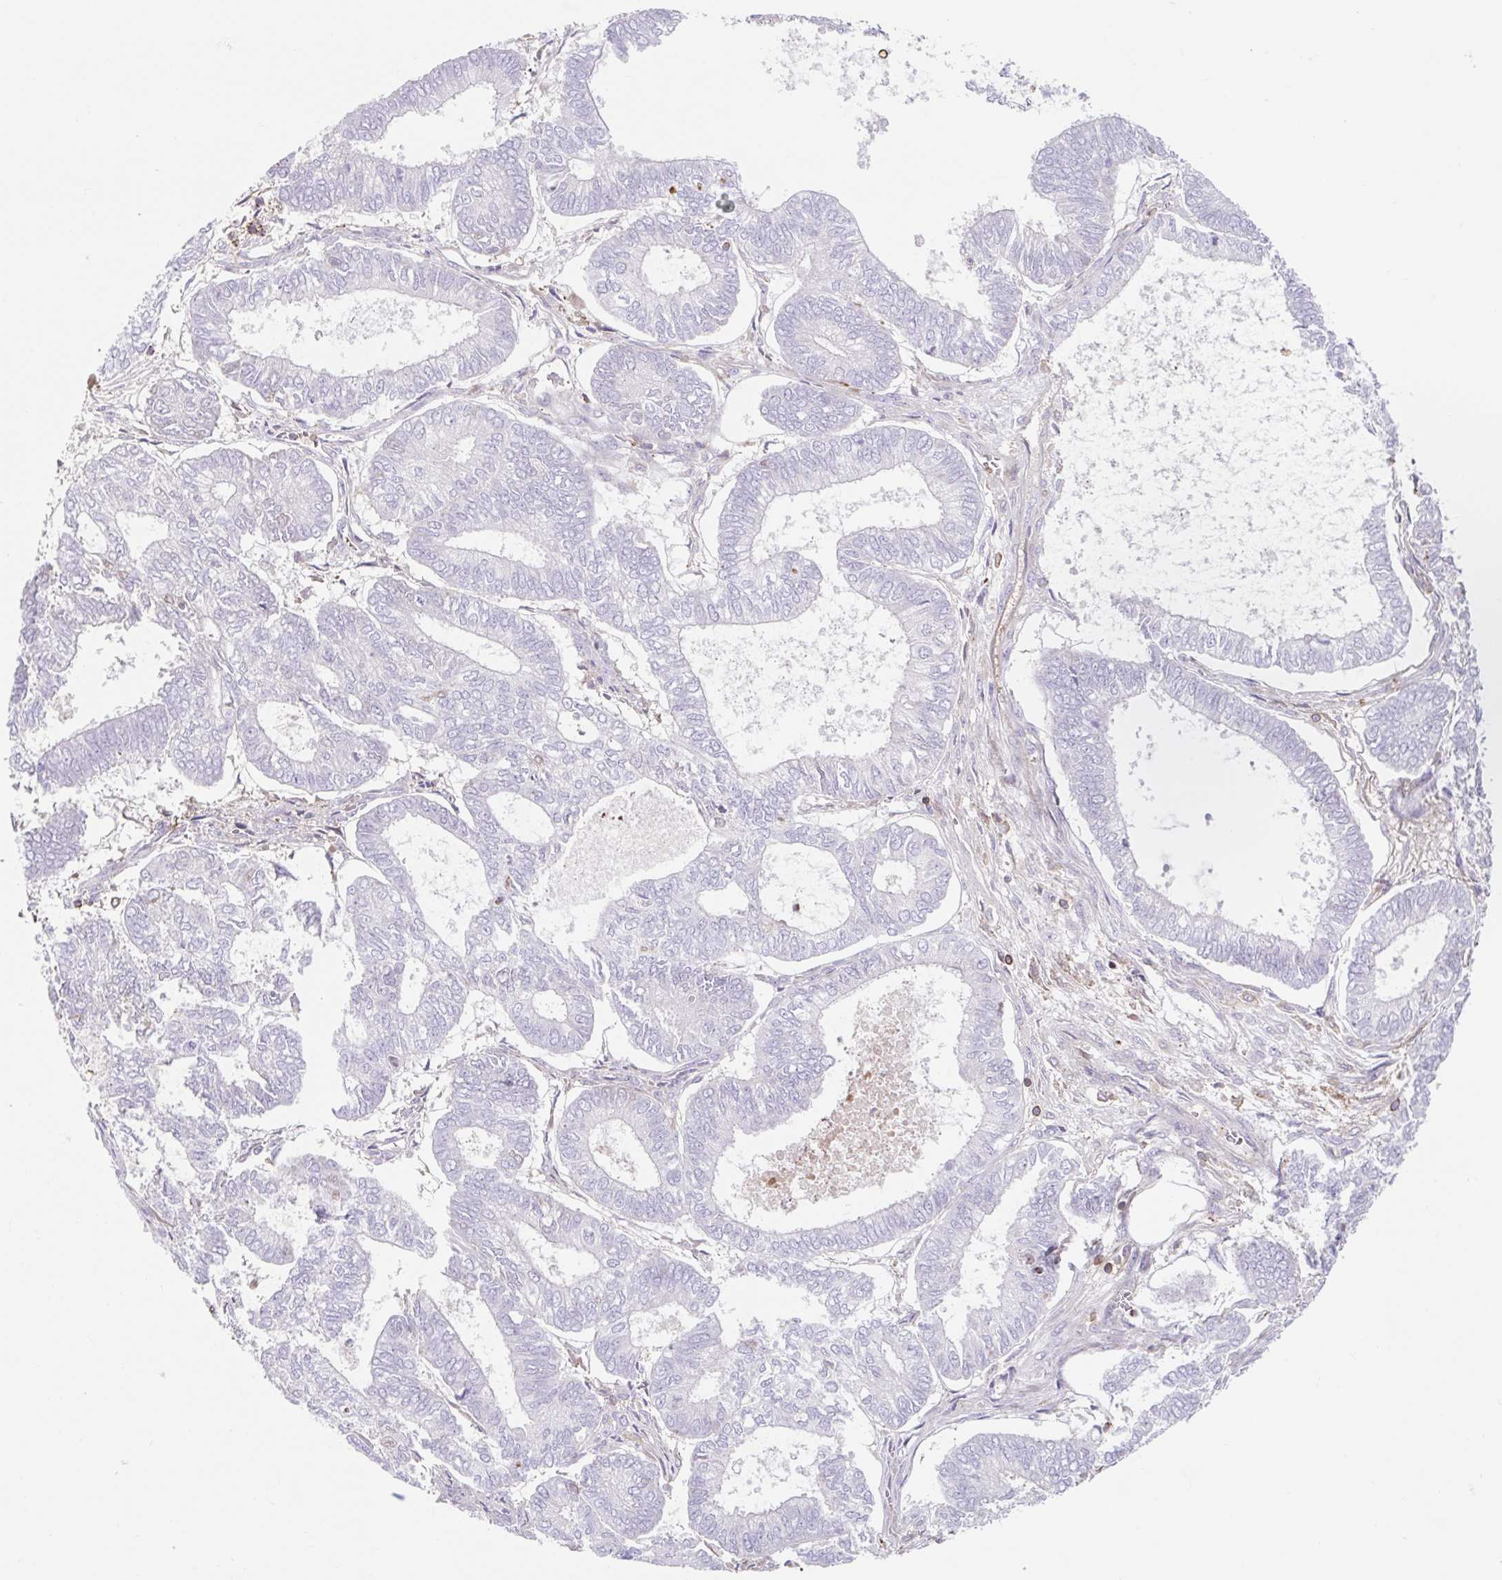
{"staining": {"intensity": "negative", "quantity": "none", "location": "none"}, "tissue": "ovarian cancer", "cell_type": "Tumor cells", "image_type": "cancer", "snomed": [{"axis": "morphology", "description": "Carcinoma, endometroid"}, {"axis": "topography", "description": "Ovary"}], "caption": "Tumor cells are negative for brown protein staining in endometroid carcinoma (ovarian).", "gene": "TPRG1", "patient": {"sex": "female", "age": 64}}